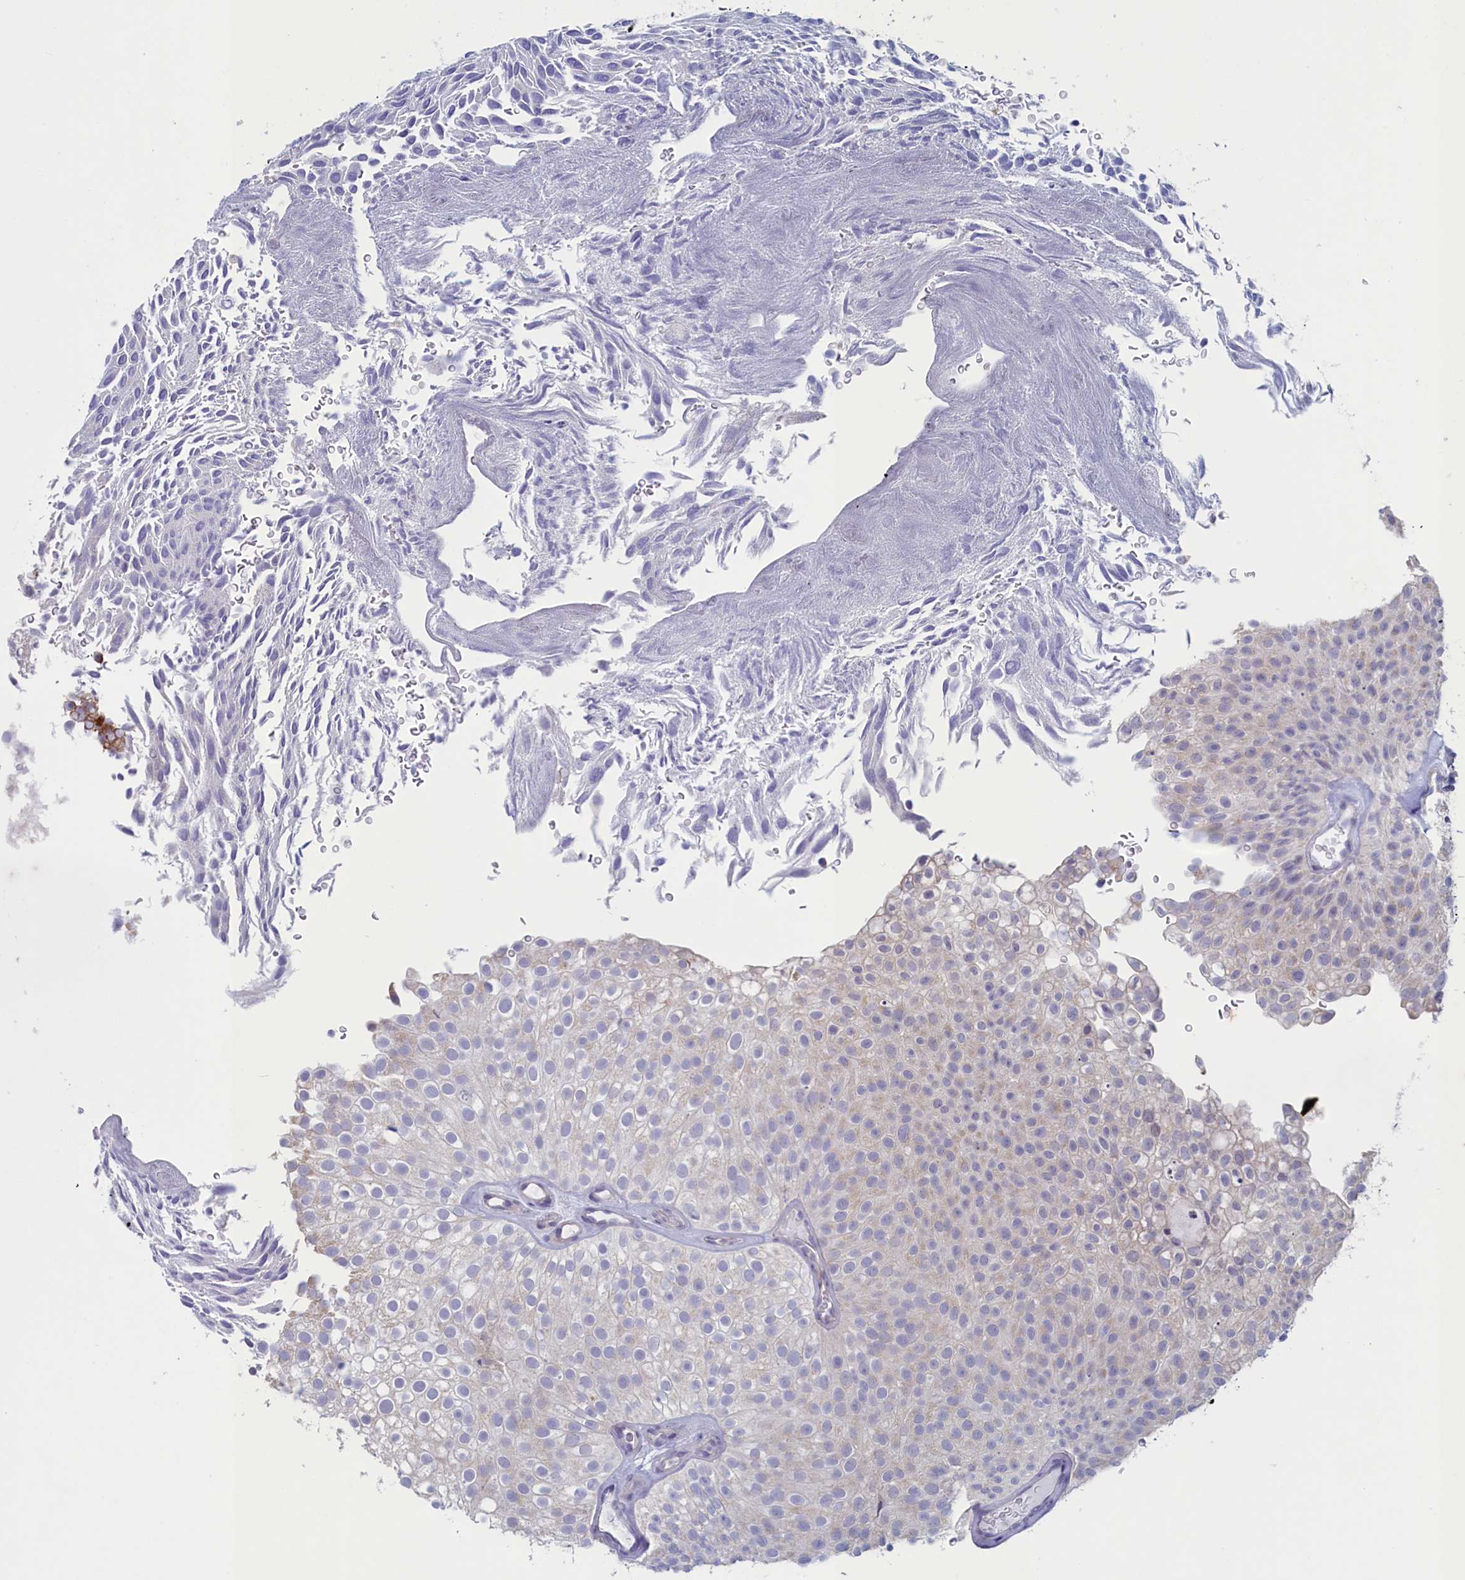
{"staining": {"intensity": "negative", "quantity": "none", "location": "none"}, "tissue": "urothelial cancer", "cell_type": "Tumor cells", "image_type": "cancer", "snomed": [{"axis": "morphology", "description": "Urothelial carcinoma, Low grade"}, {"axis": "topography", "description": "Urinary bladder"}], "caption": "Tumor cells show no significant protein staining in urothelial cancer.", "gene": "WDR76", "patient": {"sex": "male", "age": 78}}